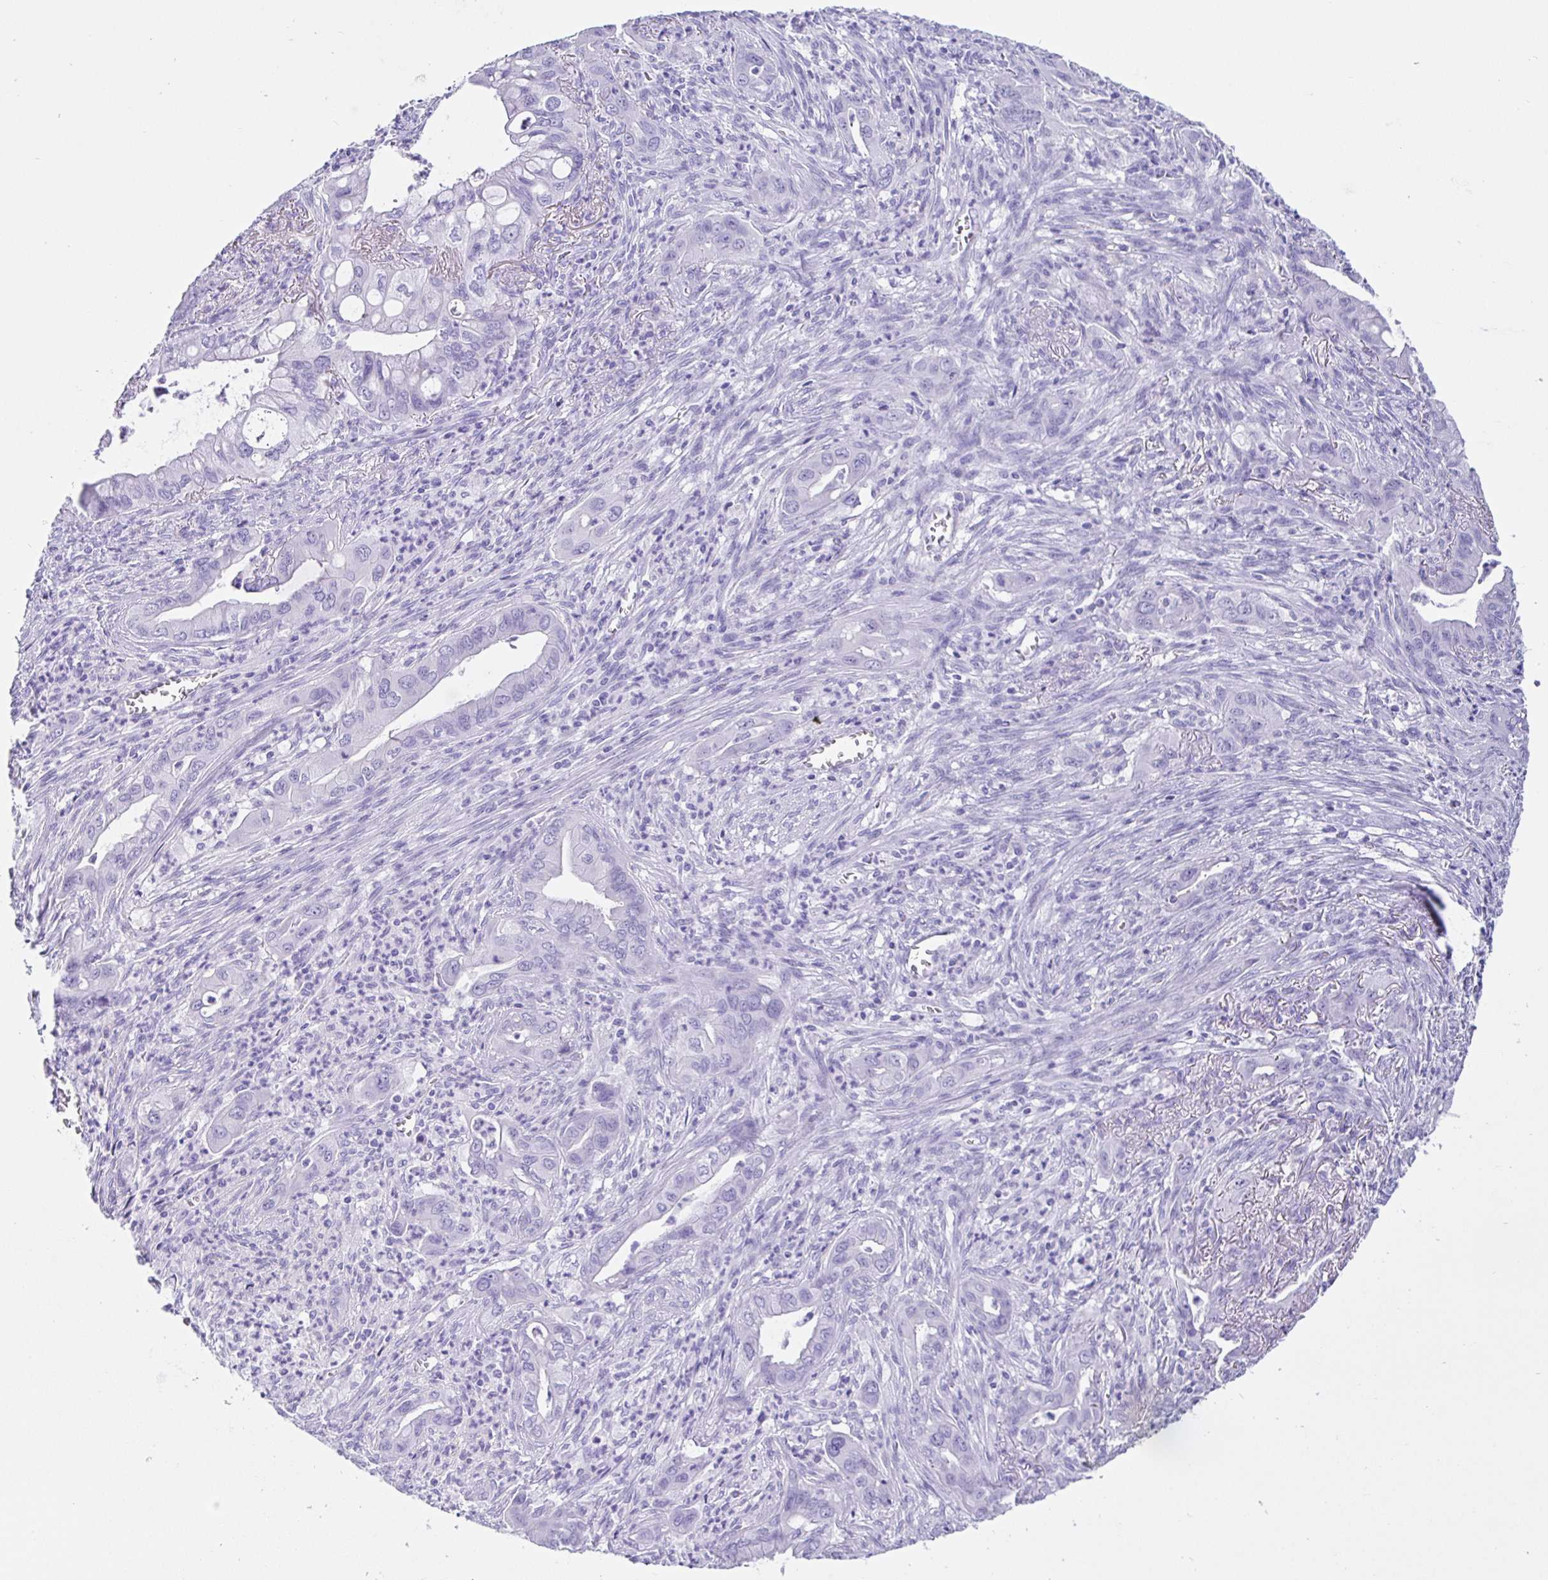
{"staining": {"intensity": "negative", "quantity": "none", "location": "none"}, "tissue": "lung cancer", "cell_type": "Tumor cells", "image_type": "cancer", "snomed": [{"axis": "morphology", "description": "Adenocarcinoma, NOS"}, {"axis": "topography", "description": "Lung"}], "caption": "Immunohistochemistry (IHC) histopathology image of neoplastic tissue: human lung cancer (adenocarcinoma) stained with DAB (3,3'-diaminobenzidine) shows no significant protein positivity in tumor cells.", "gene": "PRAMEF19", "patient": {"sex": "male", "age": 65}}